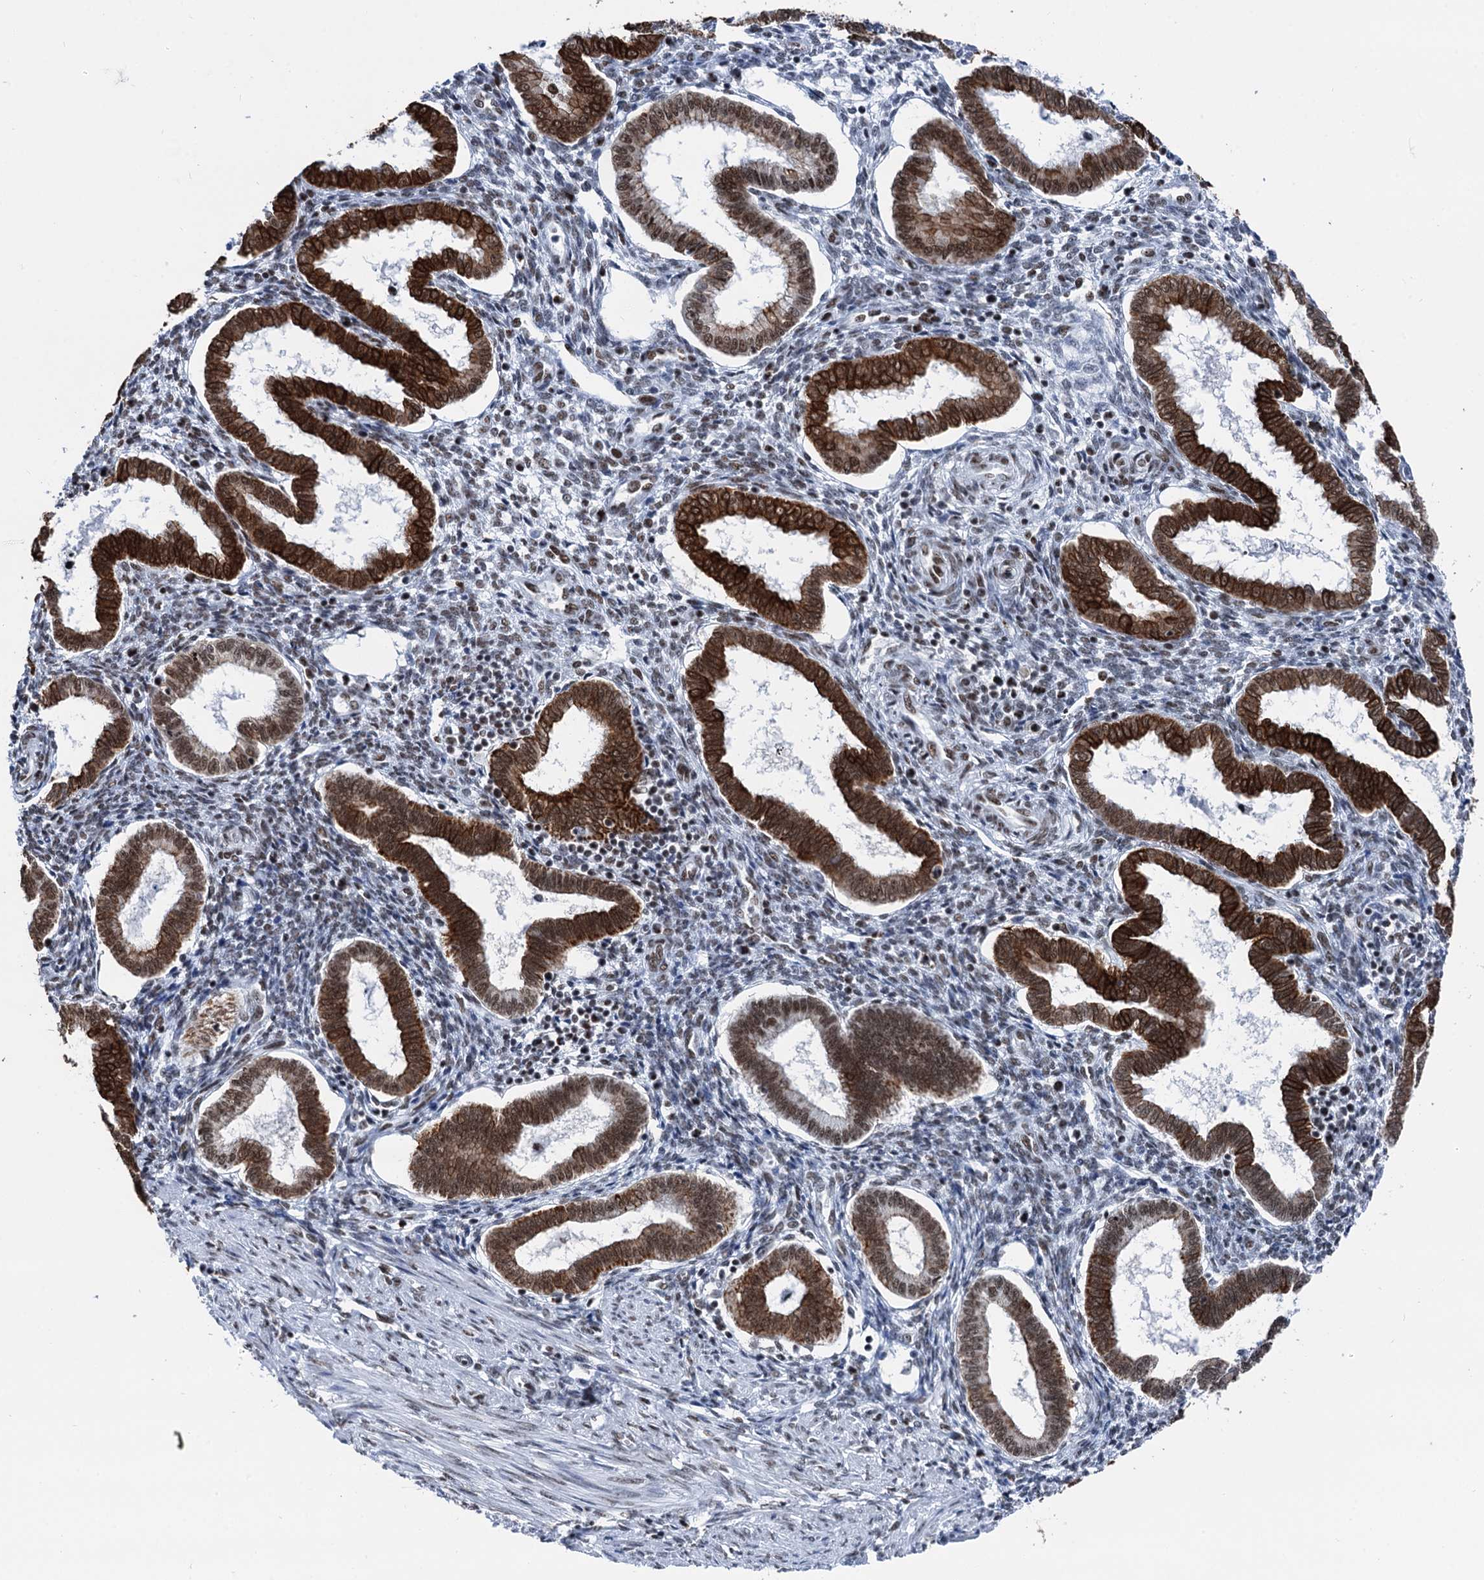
{"staining": {"intensity": "moderate", "quantity": "<25%", "location": "nuclear"}, "tissue": "endometrium", "cell_type": "Cells in endometrial stroma", "image_type": "normal", "snomed": [{"axis": "morphology", "description": "Normal tissue, NOS"}, {"axis": "topography", "description": "Endometrium"}], "caption": "Moderate nuclear protein expression is identified in about <25% of cells in endometrial stroma in endometrium.", "gene": "DDX23", "patient": {"sex": "female", "age": 24}}